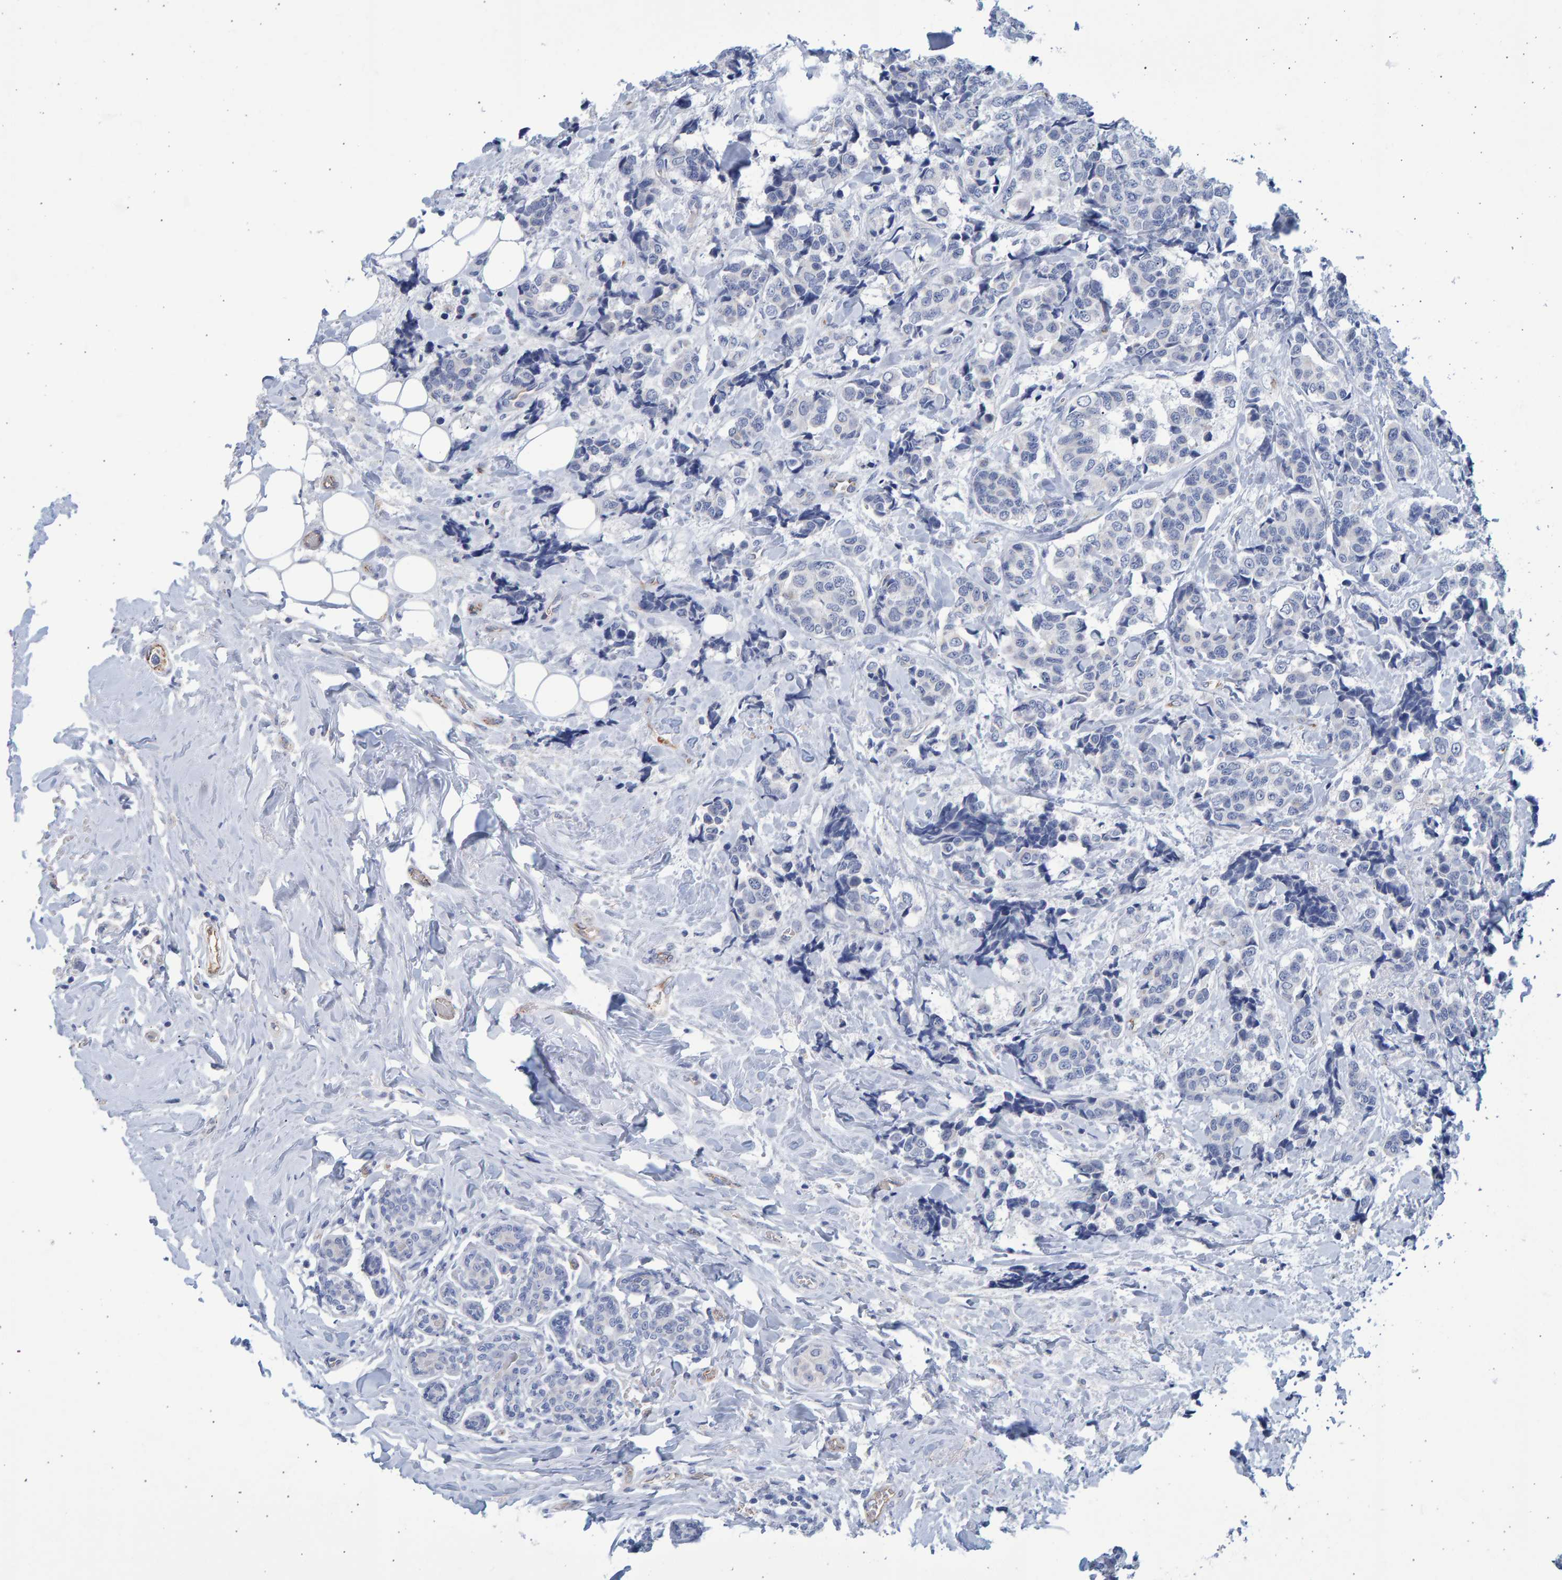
{"staining": {"intensity": "negative", "quantity": "none", "location": "none"}, "tissue": "breast cancer", "cell_type": "Tumor cells", "image_type": "cancer", "snomed": [{"axis": "morphology", "description": "Normal tissue, NOS"}, {"axis": "morphology", "description": "Duct carcinoma"}, {"axis": "topography", "description": "Breast"}], "caption": "Immunohistochemical staining of human breast cancer (invasive ductal carcinoma) displays no significant staining in tumor cells. (Stains: DAB (3,3'-diaminobenzidine) immunohistochemistry (IHC) with hematoxylin counter stain, Microscopy: brightfield microscopy at high magnification).", "gene": "SLC34A3", "patient": {"sex": "female", "age": 43}}